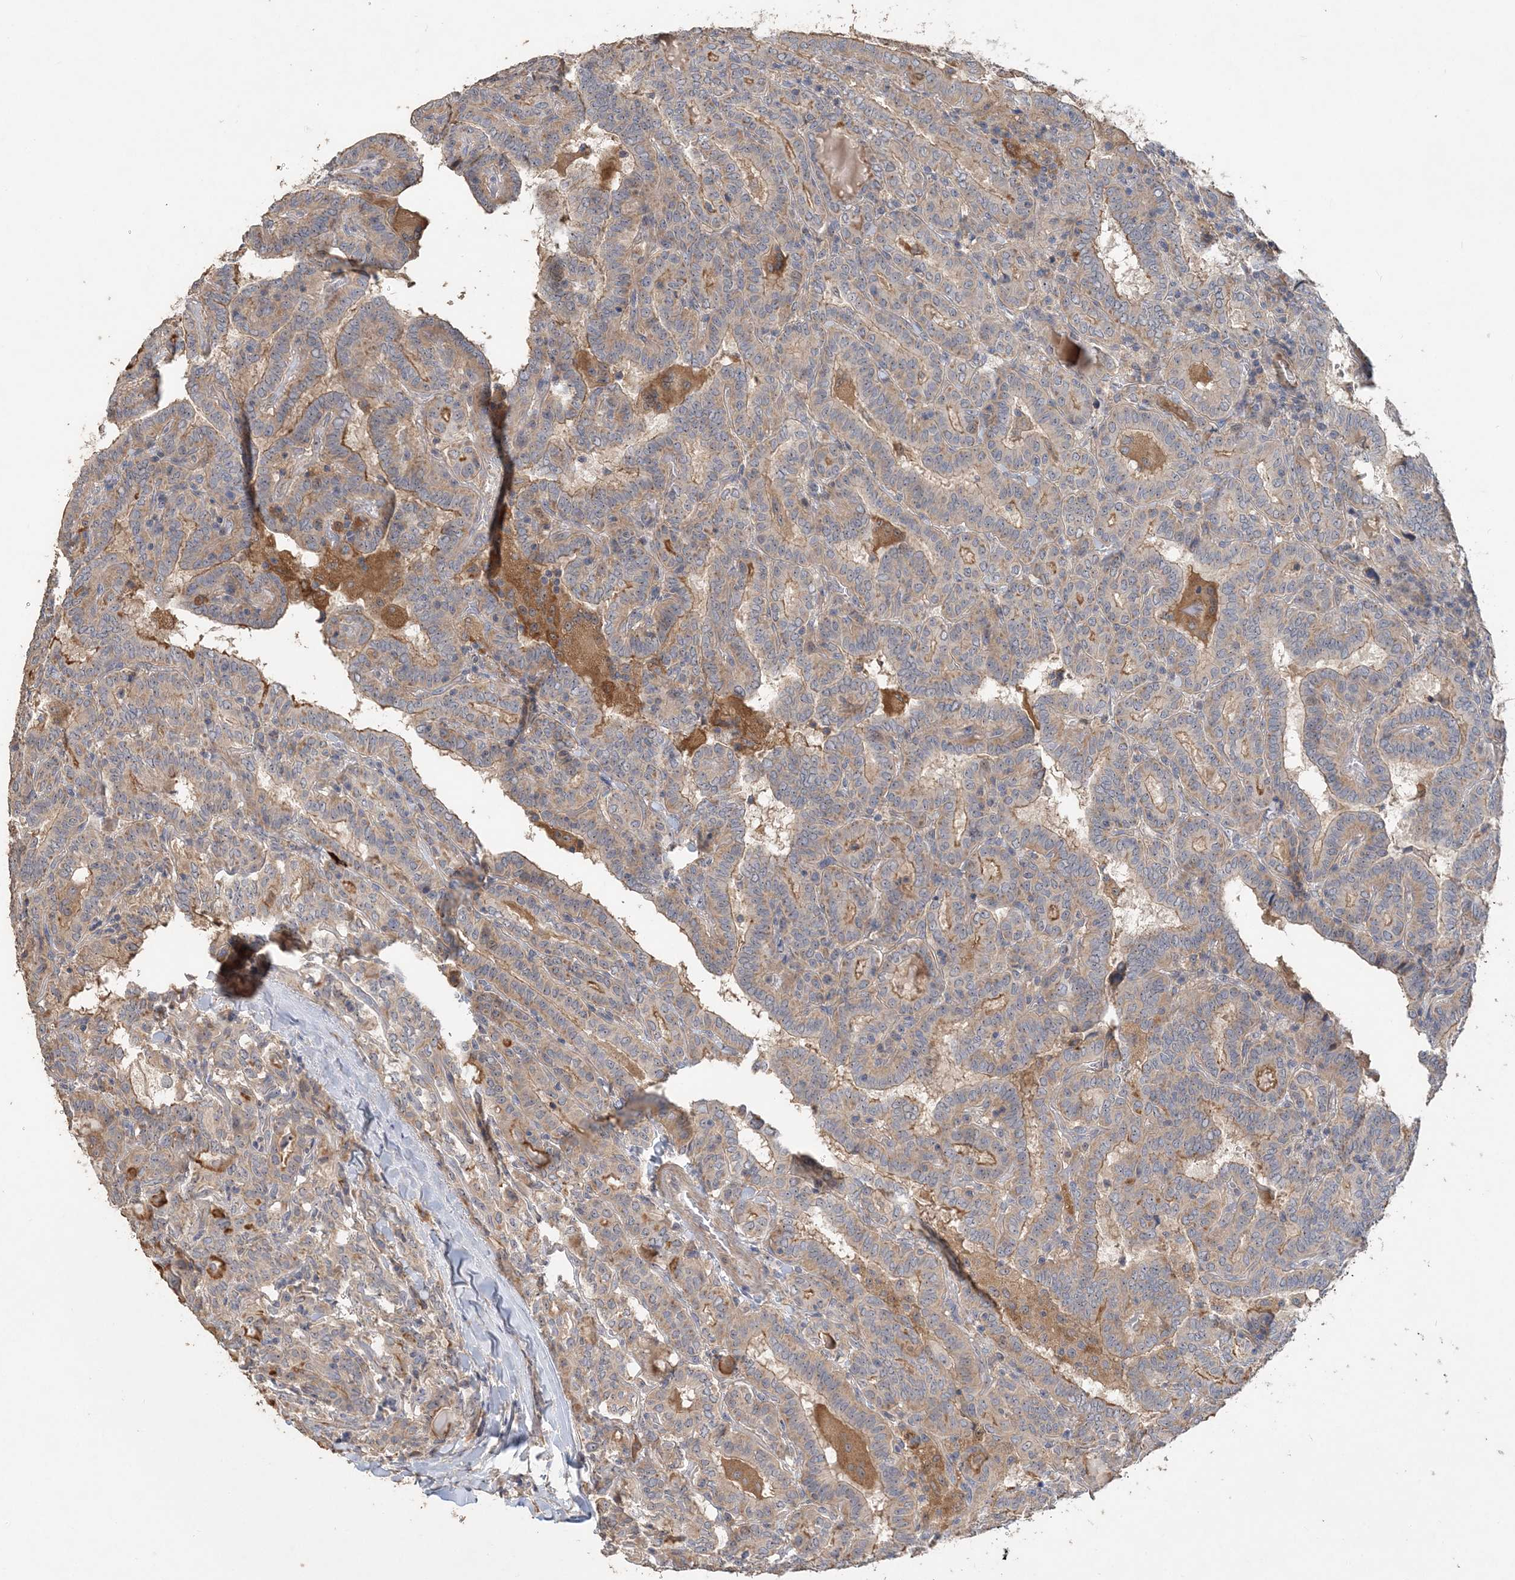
{"staining": {"intensity": "moderate", "quantity": "25%-75%", "location": "cytoplasmic/membranous"}, "tissue": "thyroid cancer", "cell_type": "Tumor cells", "image_type": "cancer", "snomed": [{"axis": "morphology", "description": "Papillary adenocarcinoma, NOS"}, {"axis": "topography", "description": "Thyroid gland"}], "caption": "Approximately 25%-75% of tumor cells in papillary adenocarcinoma (thyroid) exhibit moderate cytoplasmic/membranous protein staining as visualized by brown immunohistochemical staining.", "gene": "GRINA", "patient": {"sex": "female", "age": 72}}